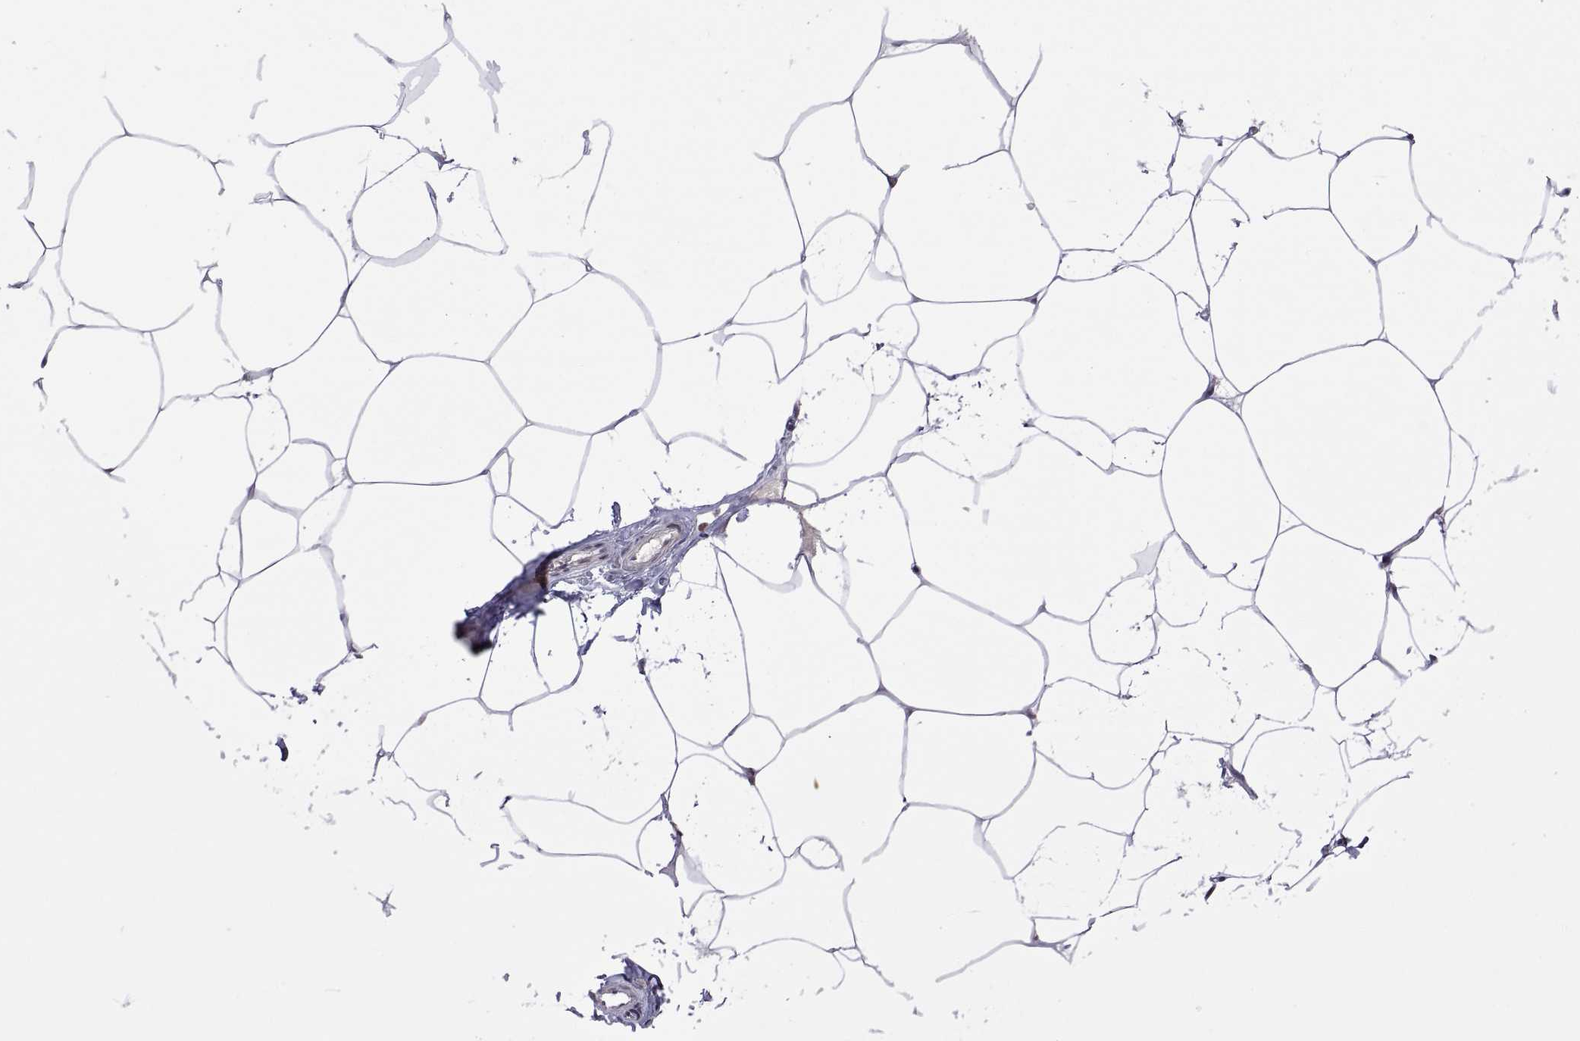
{"staining": {"intensity": "negative", "quantity": "none", "location": "none"}, "tissue": "breast", "cell_type": "Adipocytes", "image_type": "normal", "snomed": [{"axis": "morphology", "description": "Normal tissue, NOS"}, {"axis": "topography", "description": "Breast"}], "caption": "The micrograph exhibits no staining of adipocytes in benign breast.", "gene": "NR4A1", "patient": {"sex": "female", "age": 32}}